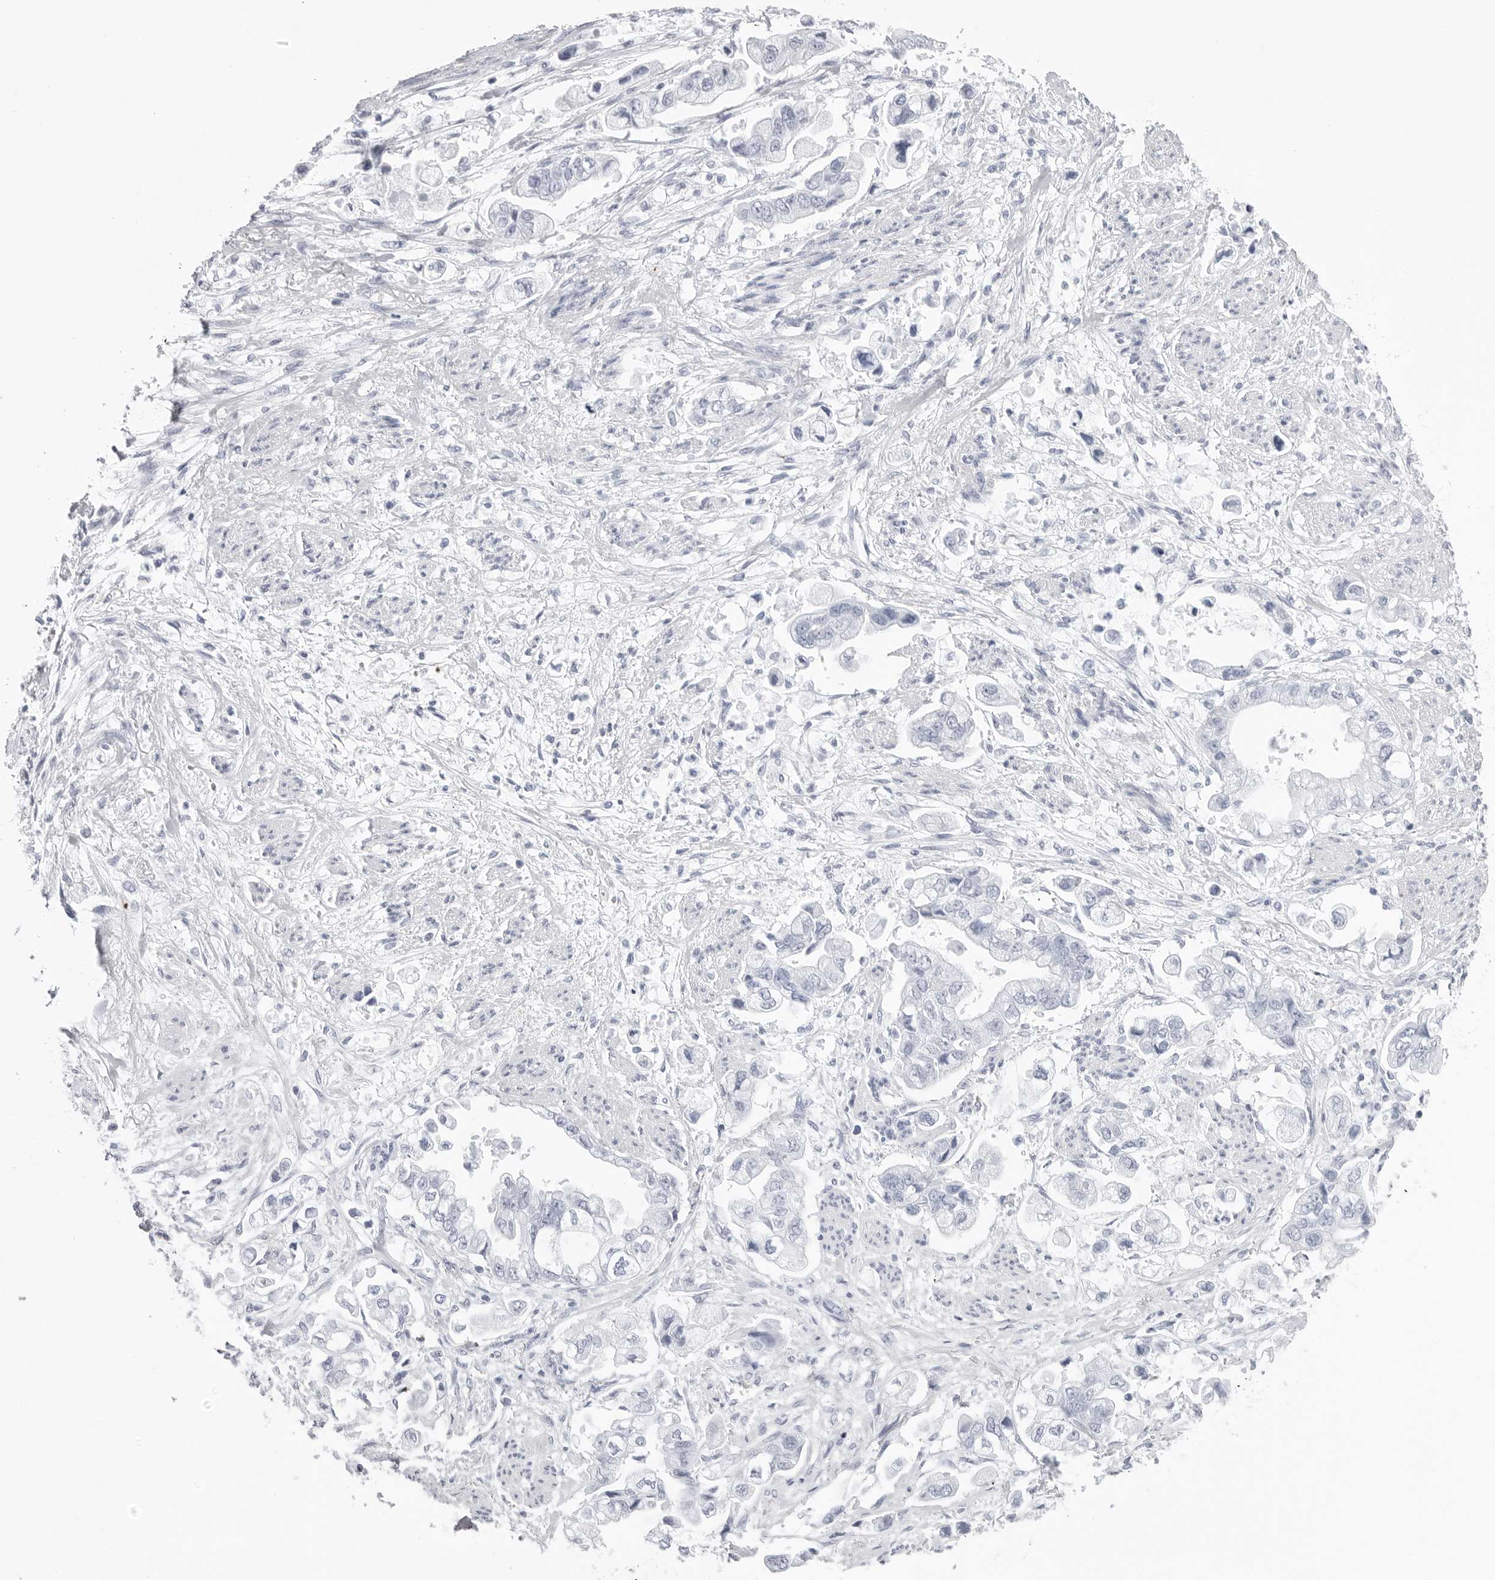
{"staining": {"intensity": "negative", "quantity": "none", "location": "none"}, "tissue": "stomach cancer", "cell_type": "Tumor cells", "image_type": "cancer", "snomed": [{"axis": "morphology", "description": "Adenocarcinoma, NOS"}, {"axis": "topography", "description": "Stomach"}], "caption": "There is no significant positivity in tumor cells of stomach adenocarcinoma.", "gene": "CST2", "patient": {"sex": "male", "age": 62}}